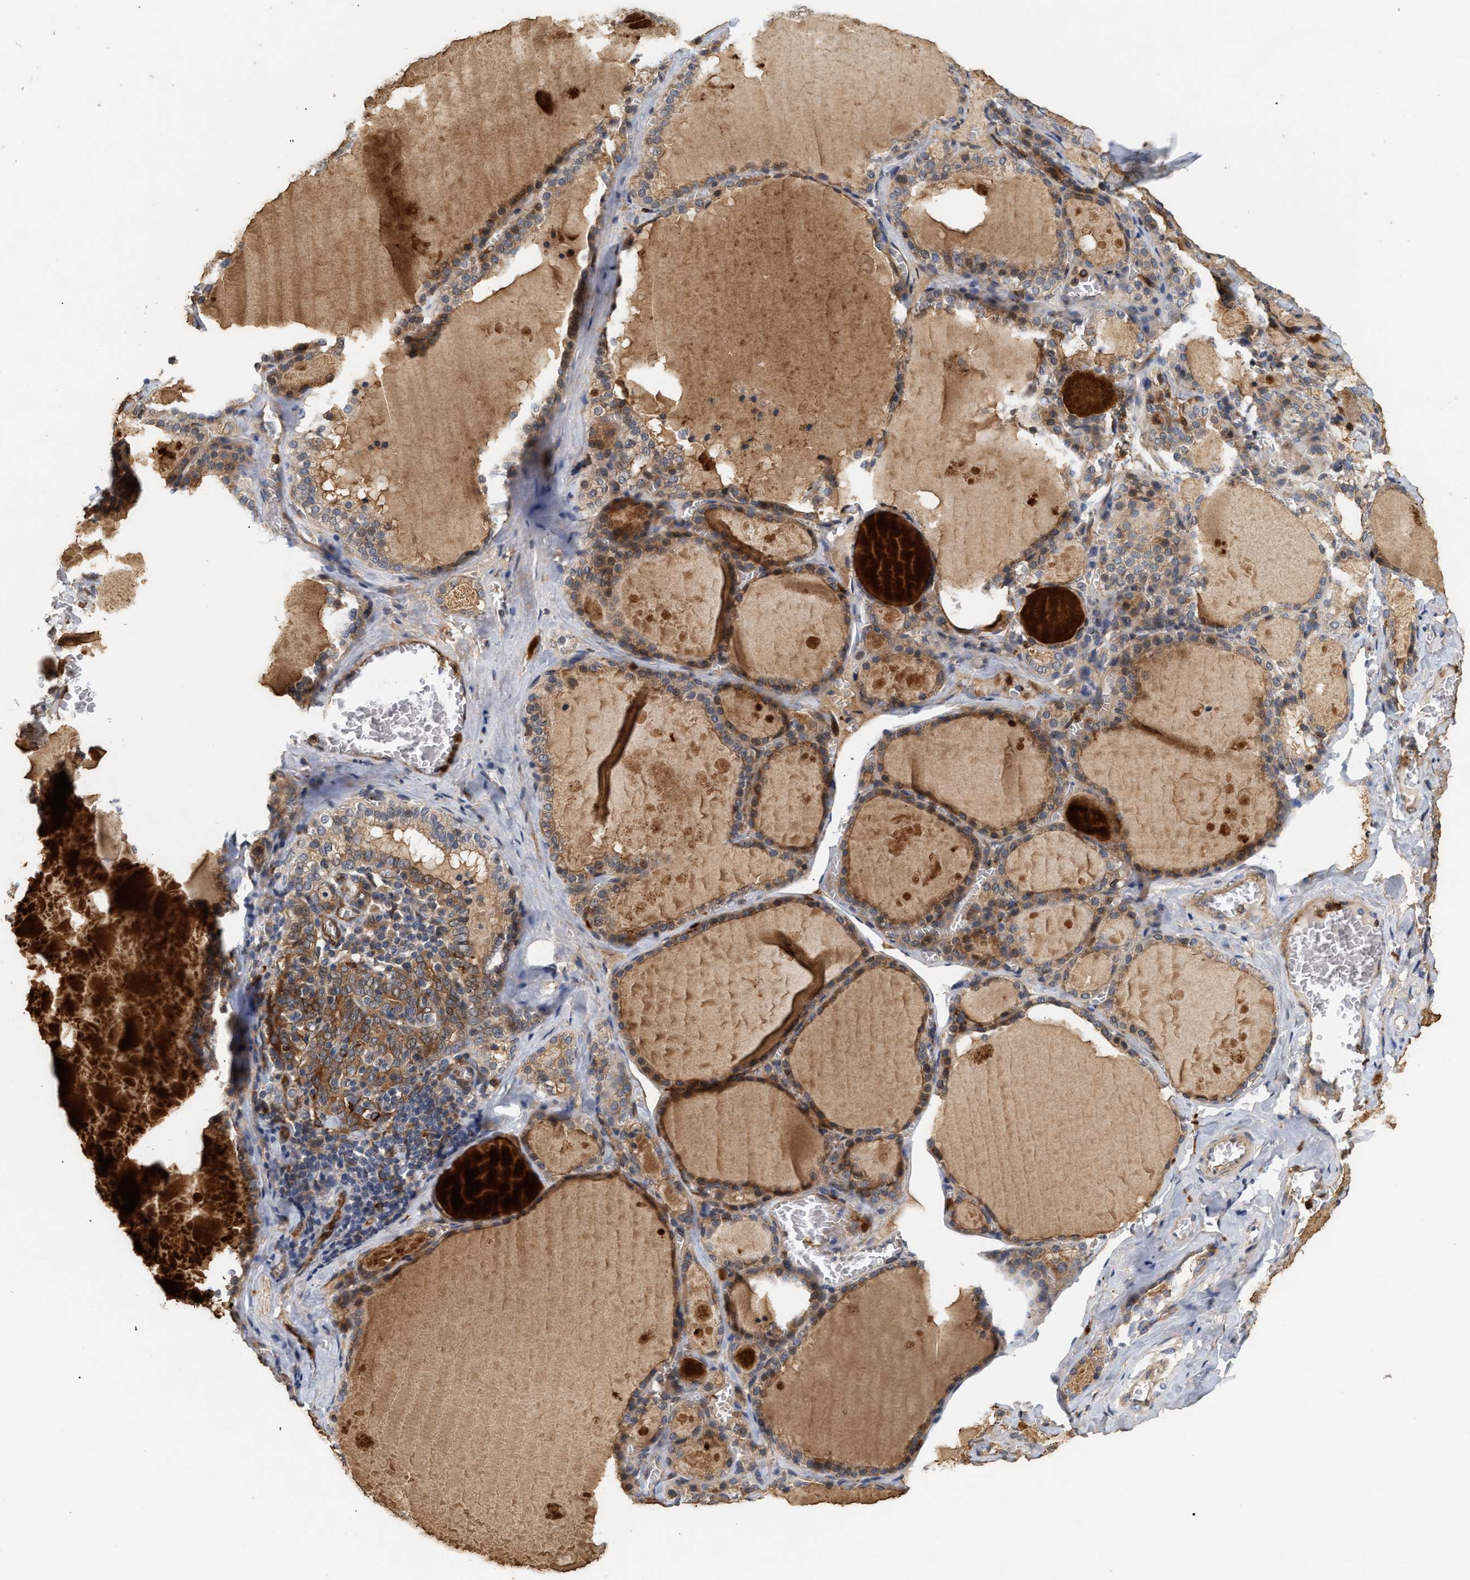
{"staining": {"intensity": "moderate", "quantity": ">75%", "location": "cytoplasmic/membranous"}, "tissue": "thyroid gland", "cell_type": "Glandular cells", "image_type": "normal", "snomed": [{"axis": "morphology", "description": "Normal tissue, NOS"}, {"axis": "topography", "description": "Thyroid gland"}], "caption": "Protein expression analysis of normal human thyroid gland reveals moderate cytoplasmic/membranous expression in about >75% of glandular cells. (Stains: DAB (3,3'-diaminobenzidine) in brown, nuclei in blue, Microscopy: brightfield microscopy at high magnification).", "gene": "PLCD1", "patient": {"sex": "male", "age": 56}}